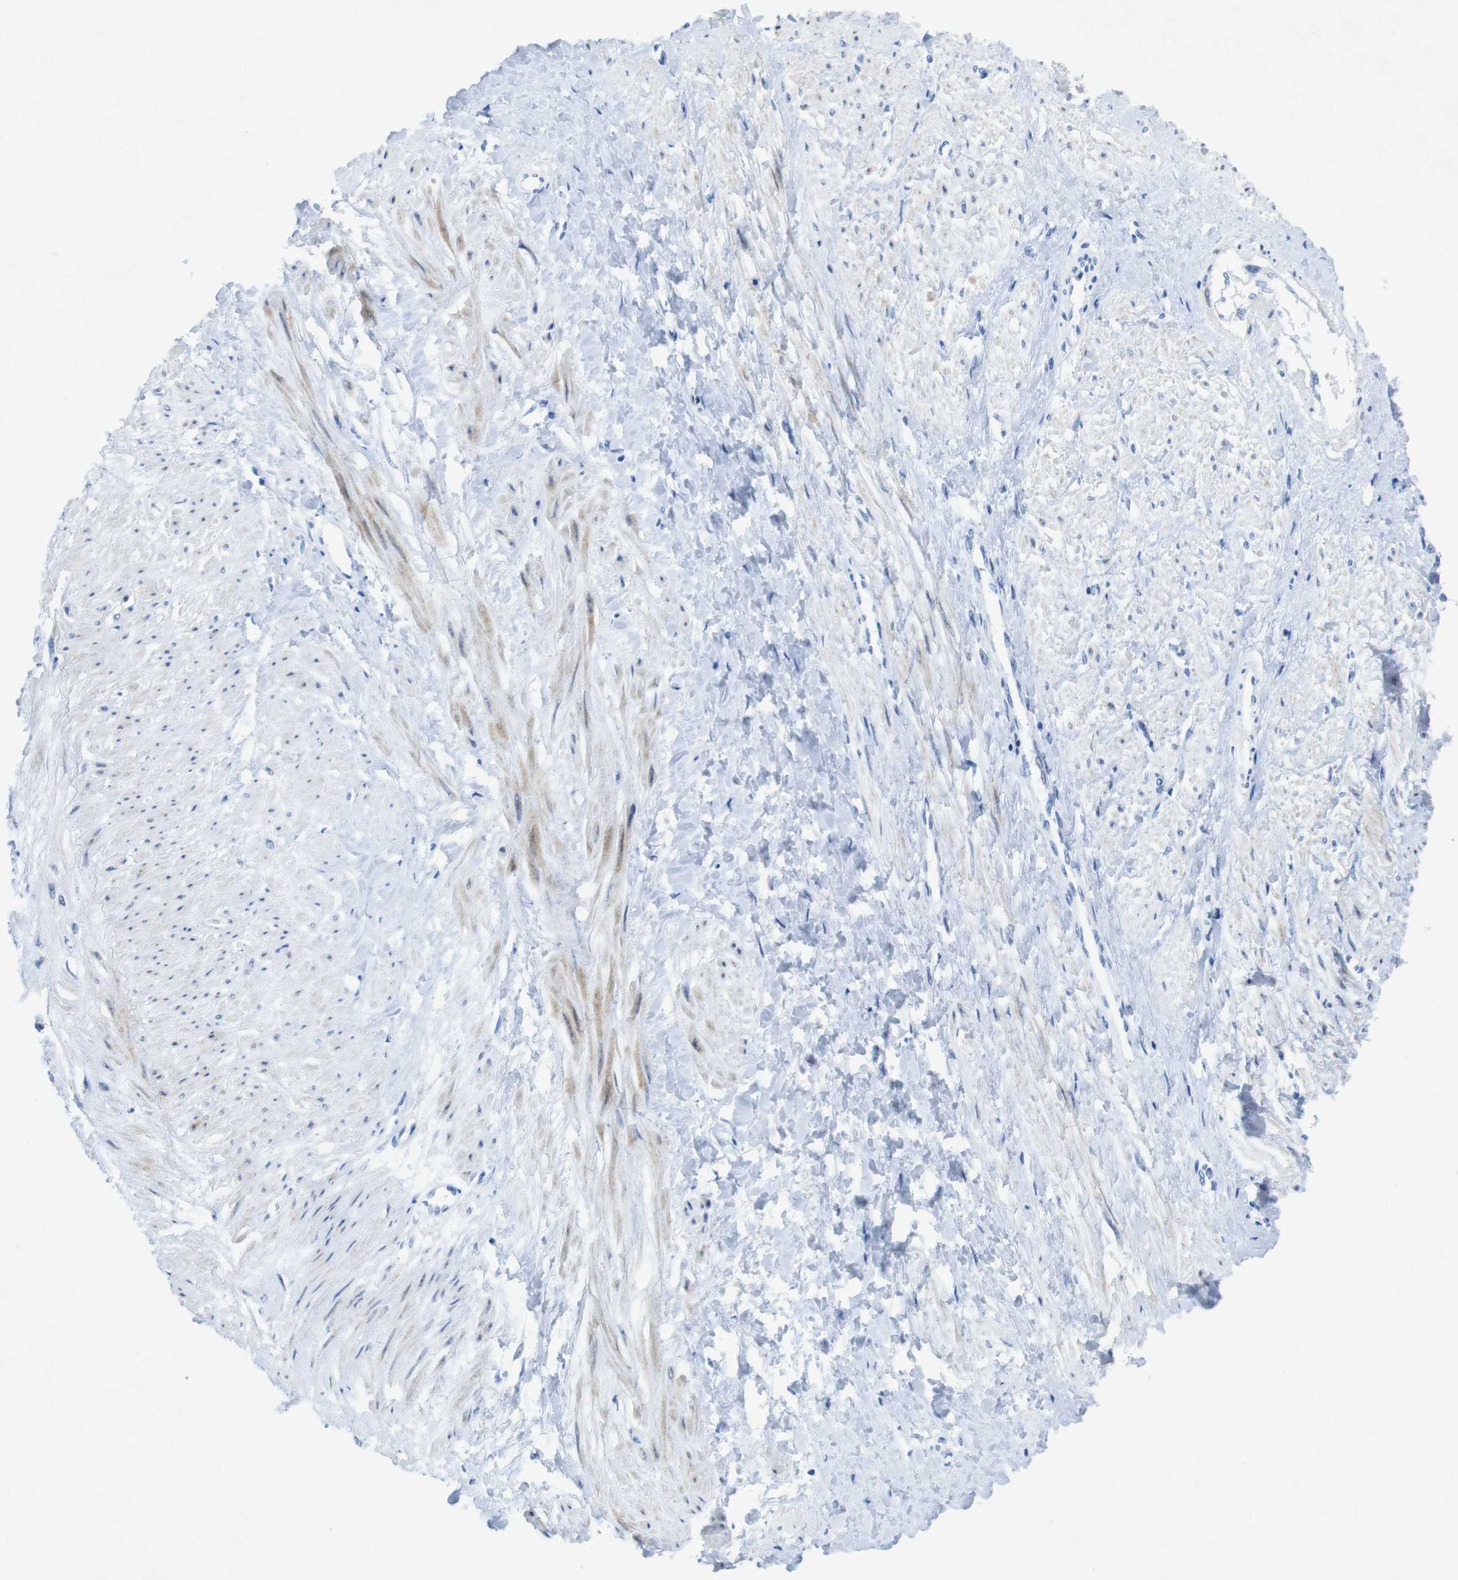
{"staining": {"intensity": "weak", "quantity": "<25%", "location": "cytoplasmic/membranous"}, "tissue": "smooth muscle", "cell_type": "Smooth muscle cells", "image_type": "normal", "snomed": [{"axis": "morphology", "description": "Normal tissue, NOS"}, {"axis": "topography", "description": "Smooth muscle"}, {"axis": "topography", "description": "Uterus"}], "caption": "Smooth muscle cells show no significant protein positivity in unremarkable smooth muscle. (Immunohistochemistry, brightfield microscopy, high magnification).", "gene": "CHAF1A", "patient": {"sex": "female", "age": 39}}